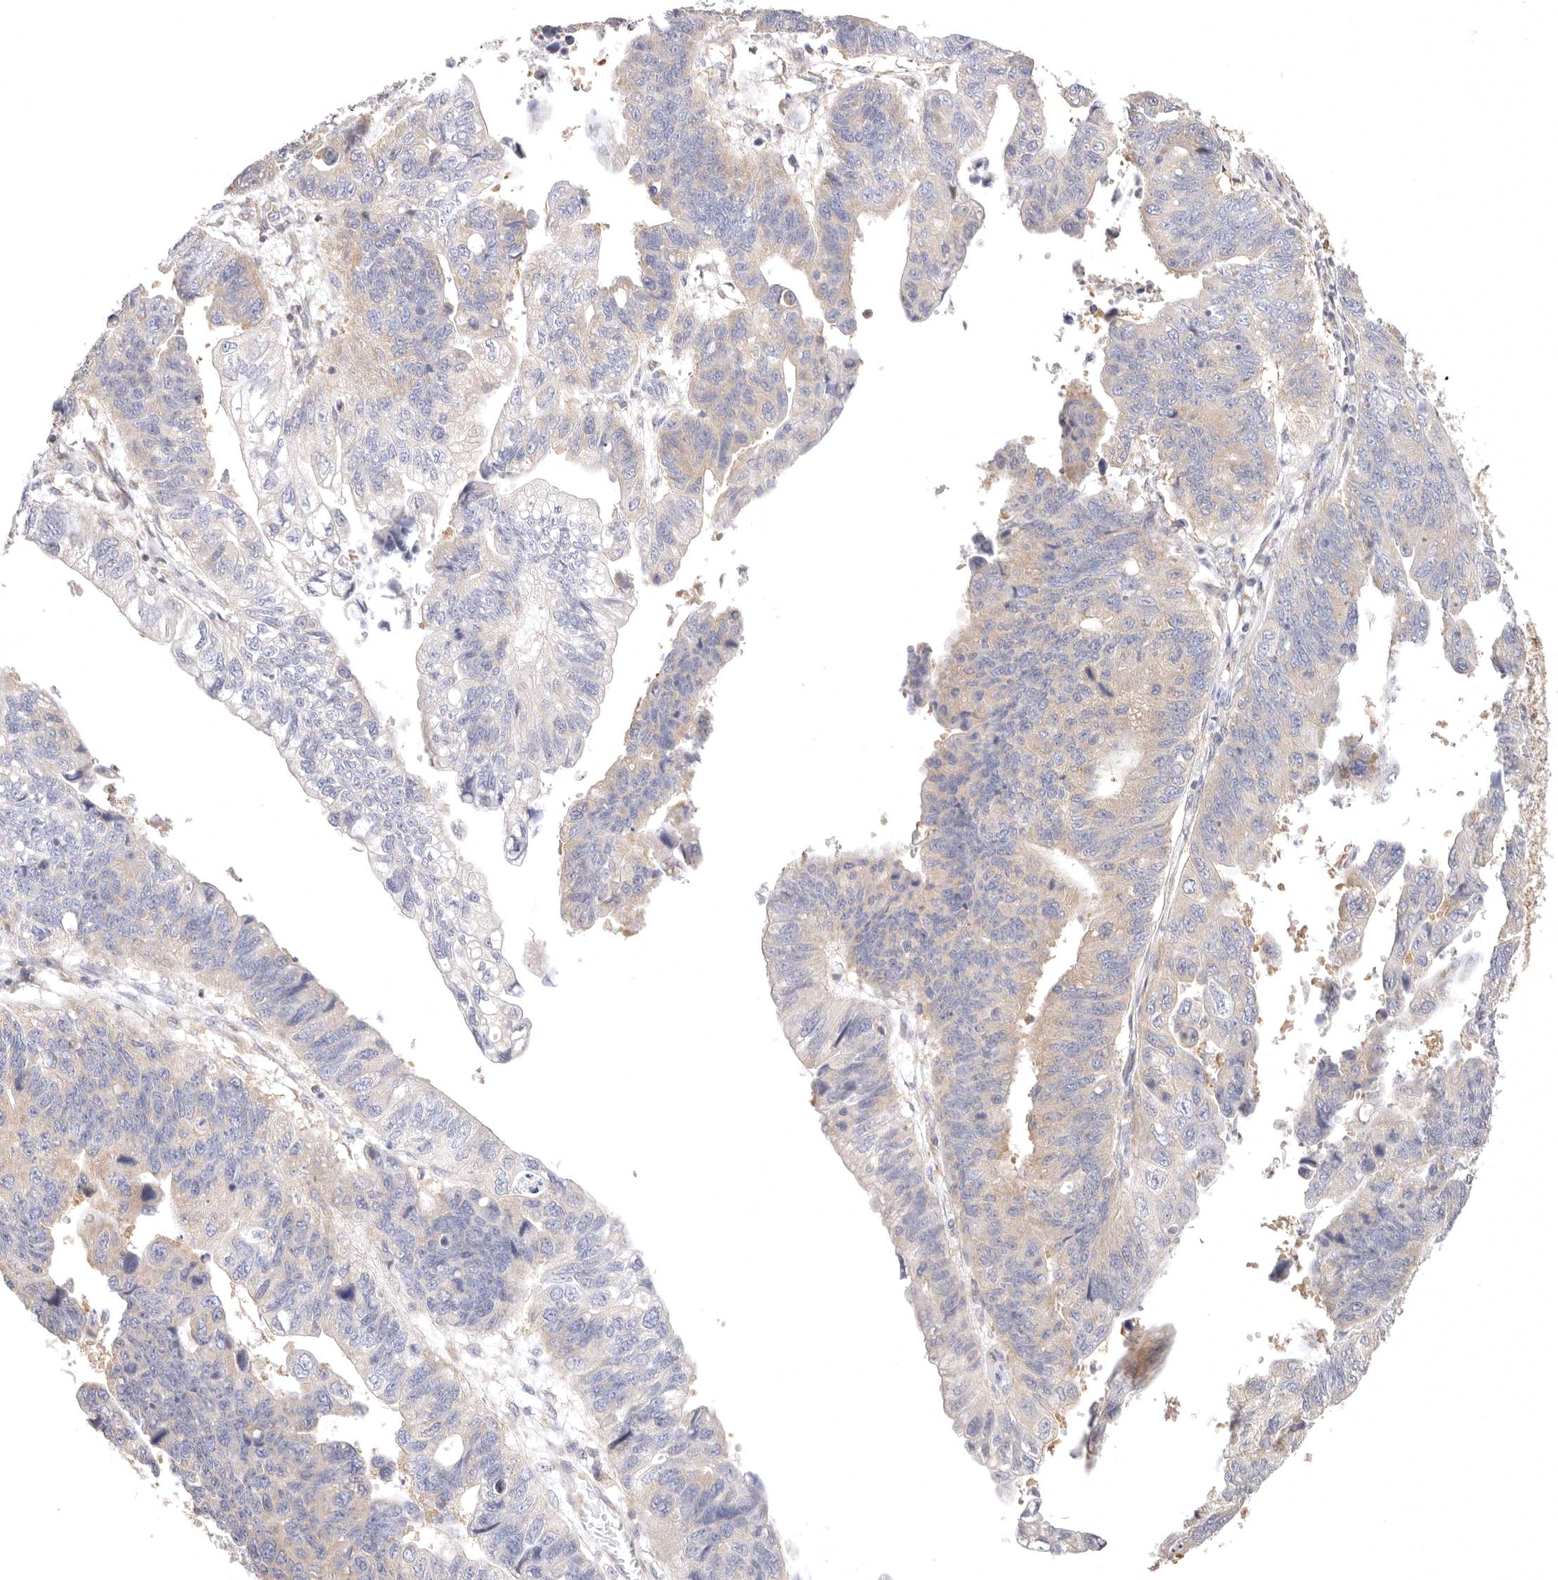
{"staining": {"intensity": "weak", "quantity": "<25%", "location": "cytoplasmic/membranous"}, "tissue": "stomach cancer", "cell_type": "Tumor cells", "image_type": "cancer", "snomed": [{"axis": "morphology", "description": "Adenocarcinoma, NOS"}, {"axis": "topography", "description": "Stomach"}], "caption": "Stomach adenocarcinoma stained for a protein using IHC shows no expression tumor cells.", "gene": "KCMF1", "patient": {"sex": "male", "age": 59}}